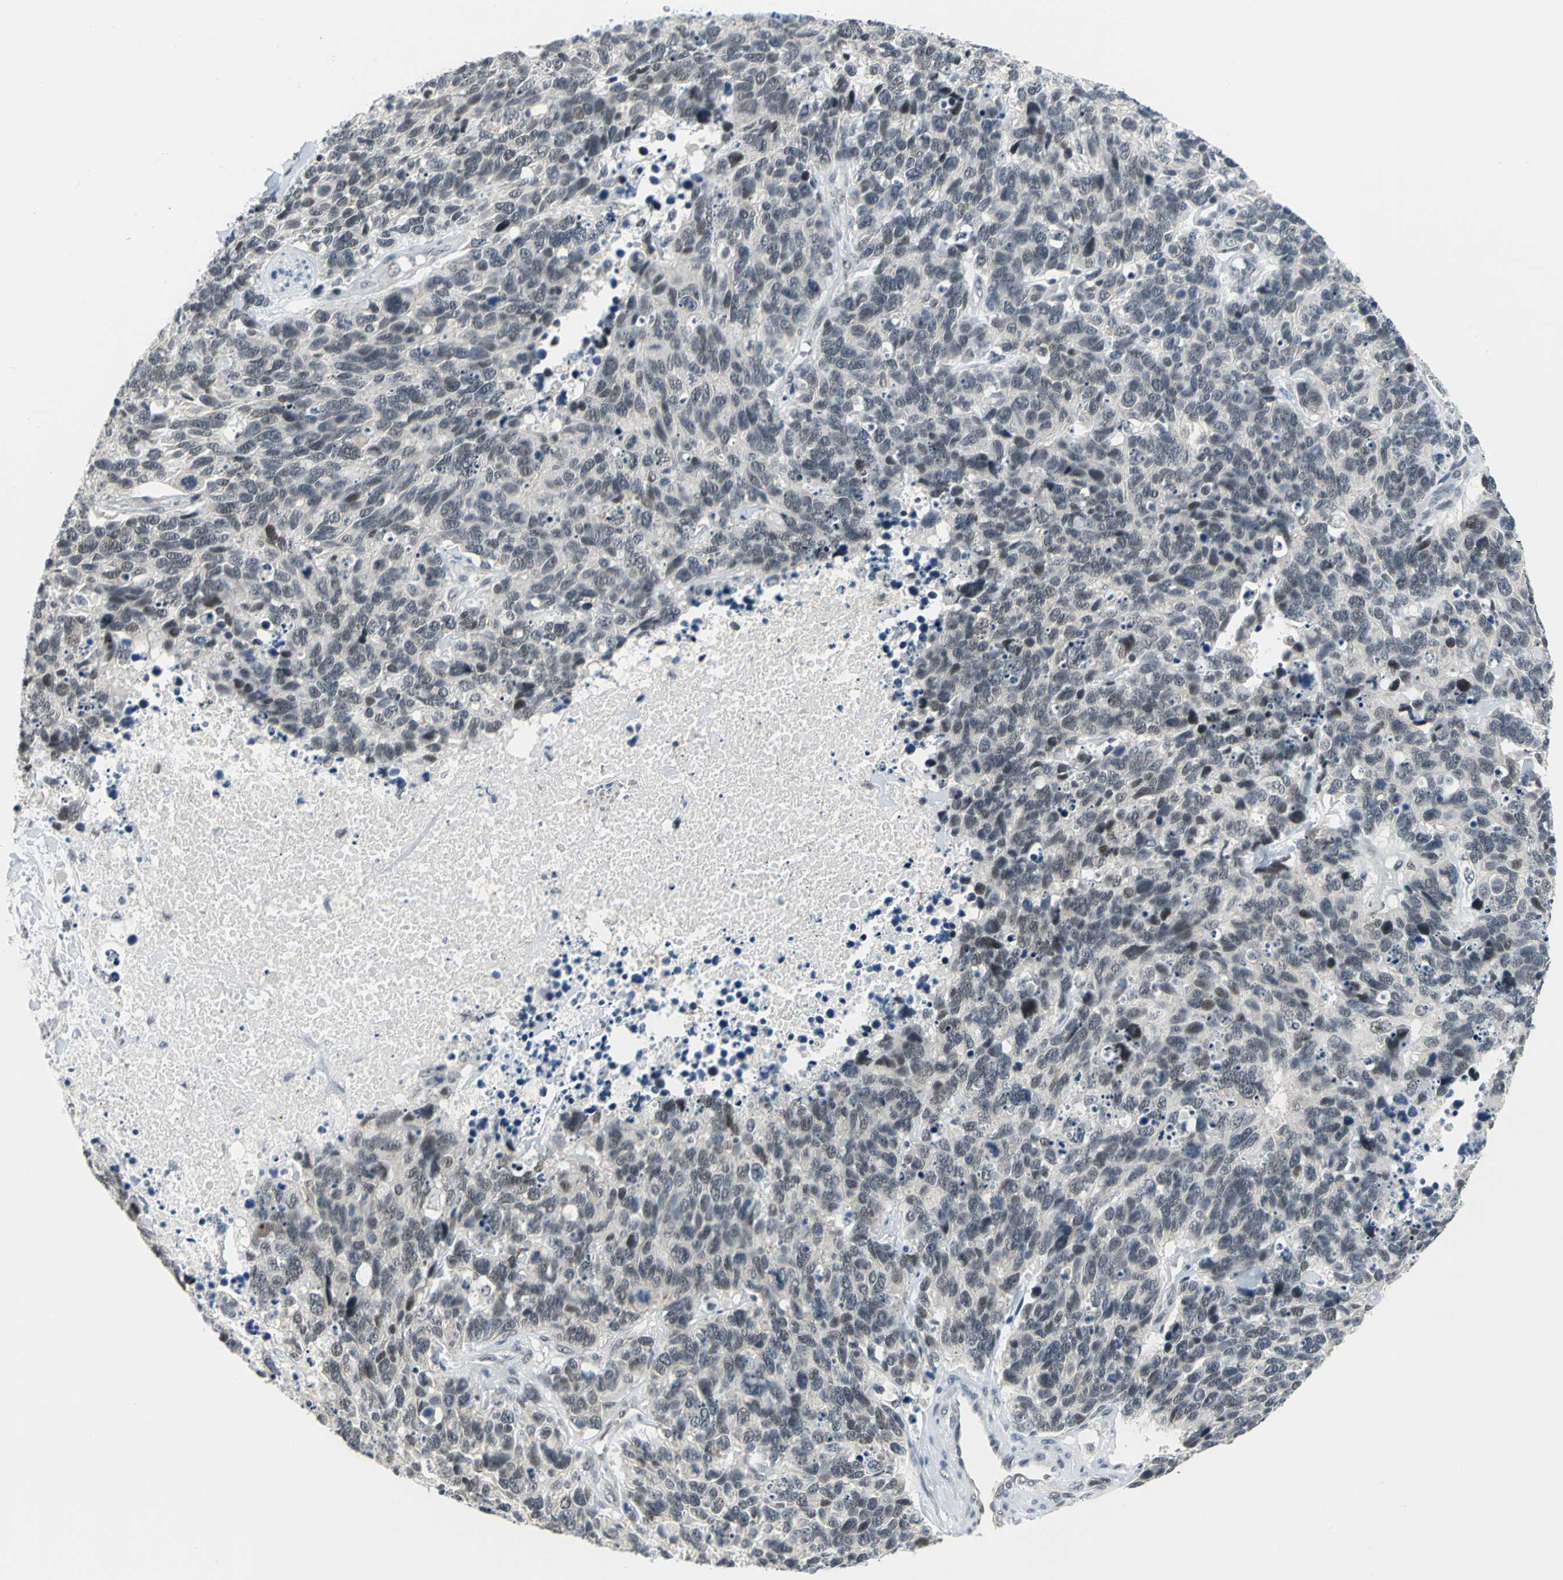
{"staining": {"intensity": "moderate", "quantity": "25%-75%", "location": "nuclear"}, "tissue": "lung cancer", "cell_type": "Tumor cells", "image_type": "cancer", "snomed": [{"axis": "morphology", "description": "Neoplasm, malignant, NOS"}, {"axis": "topography", "description": "Lung"}], "caption": "There is medium levels of moderate nuclear staining in tumor cells of lung cancer (malignant neoplasm), as demonstrated by immunohistochemical staining (brown color).", "gene": "GLI3", "patient": {"sex": "female", "age": 58}}